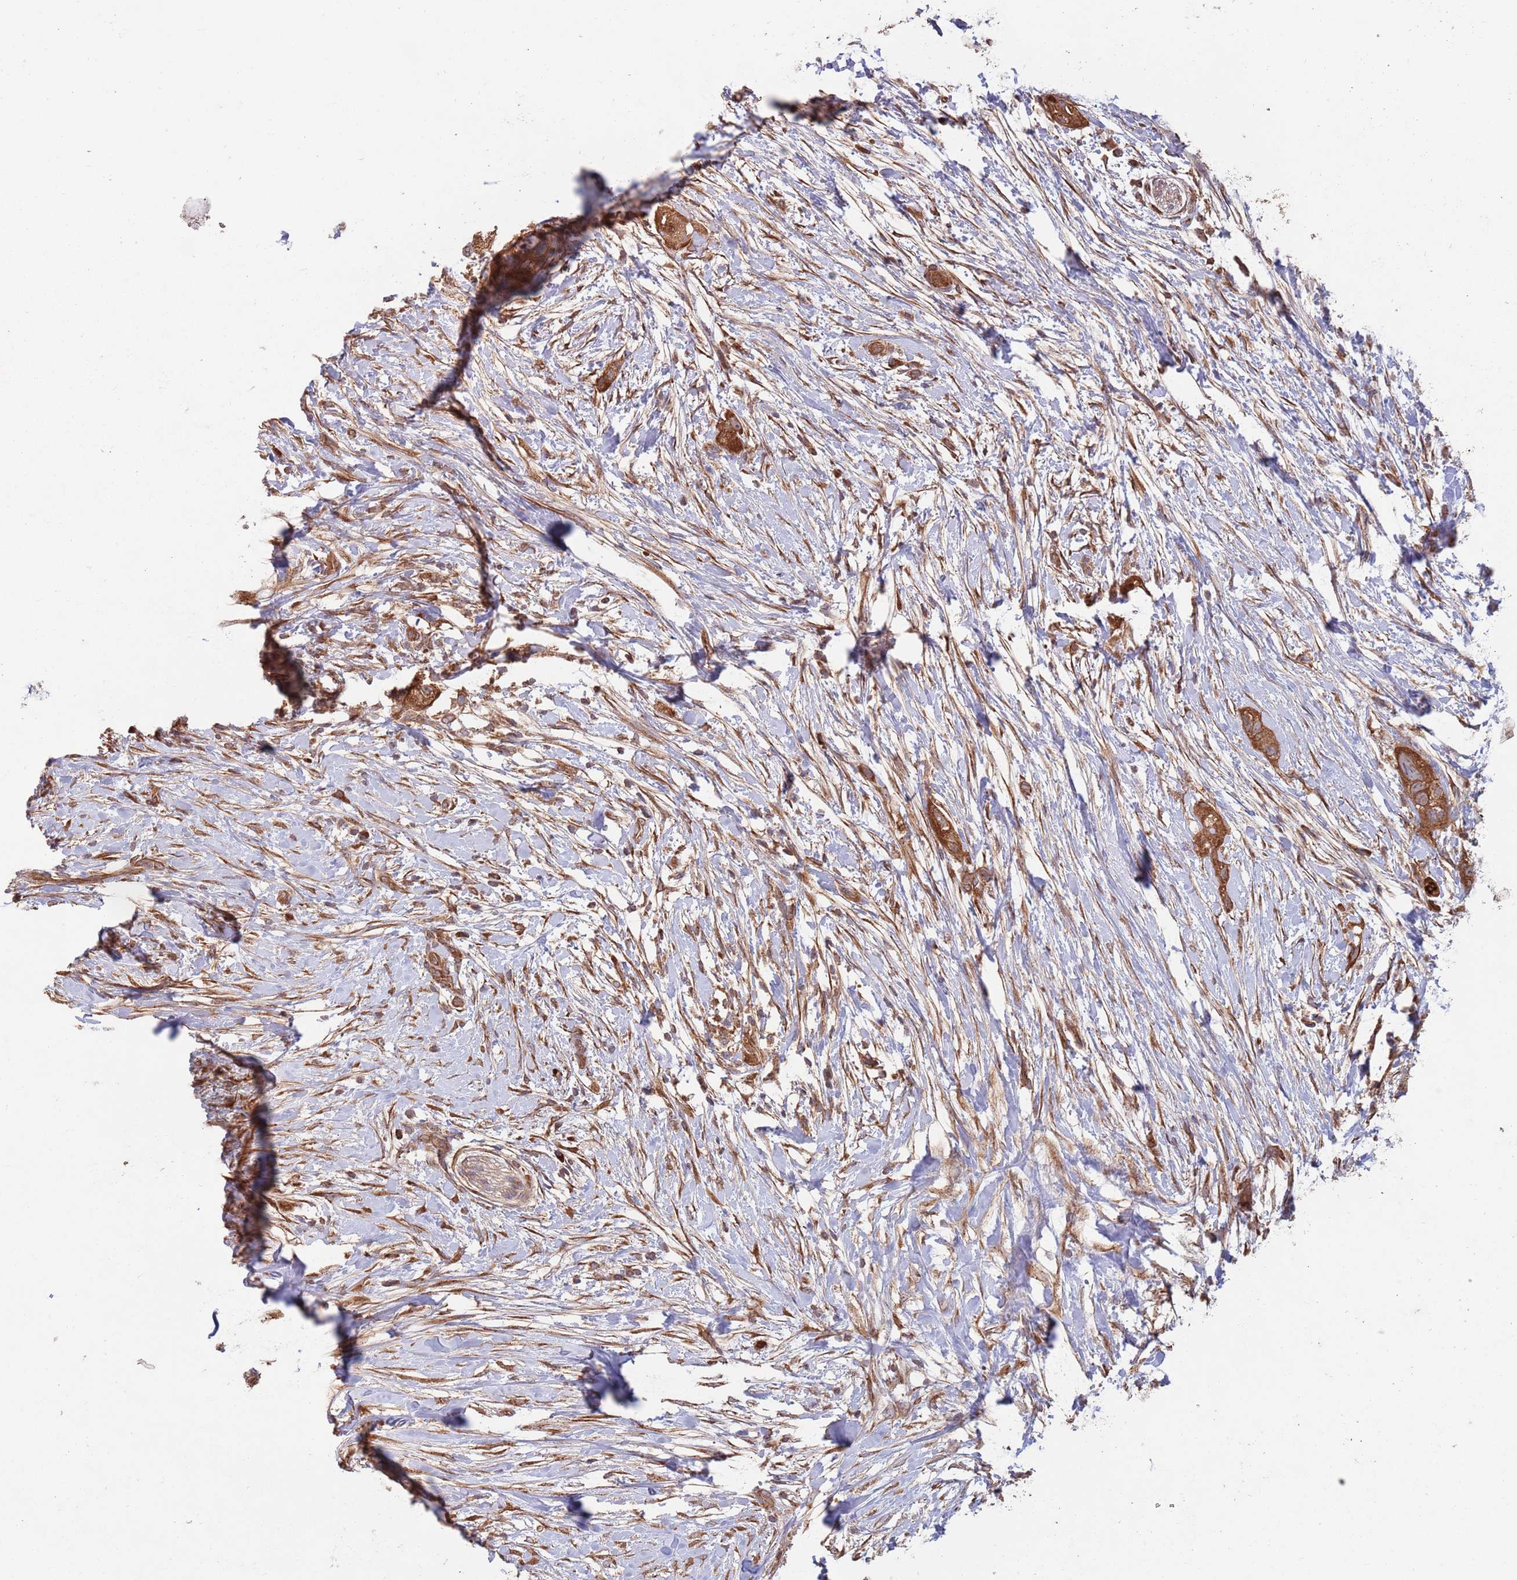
{"staining": {"intensity": "strong", "quantity": ">75%", "location": "cytoplasmic/membranous"}, "tissue": "pancreatic cancer", "cell_type": "Tumor cells", "image_type": "cancer", "snomed": [{"axis": "morphology", "description": "Adenocarcinoma, NOS"}, {"axis": "topography", "description": "Pancreas"}], "caption": "About >75% of tumor cells in human pancreatic adenocarcinoma exhibit strong cytoplasmic/membranous protein positivity as visualized by brown immunohistochemical staining.", "gene": "MFNG", "patient": {"sex": "female", "age": 72}}